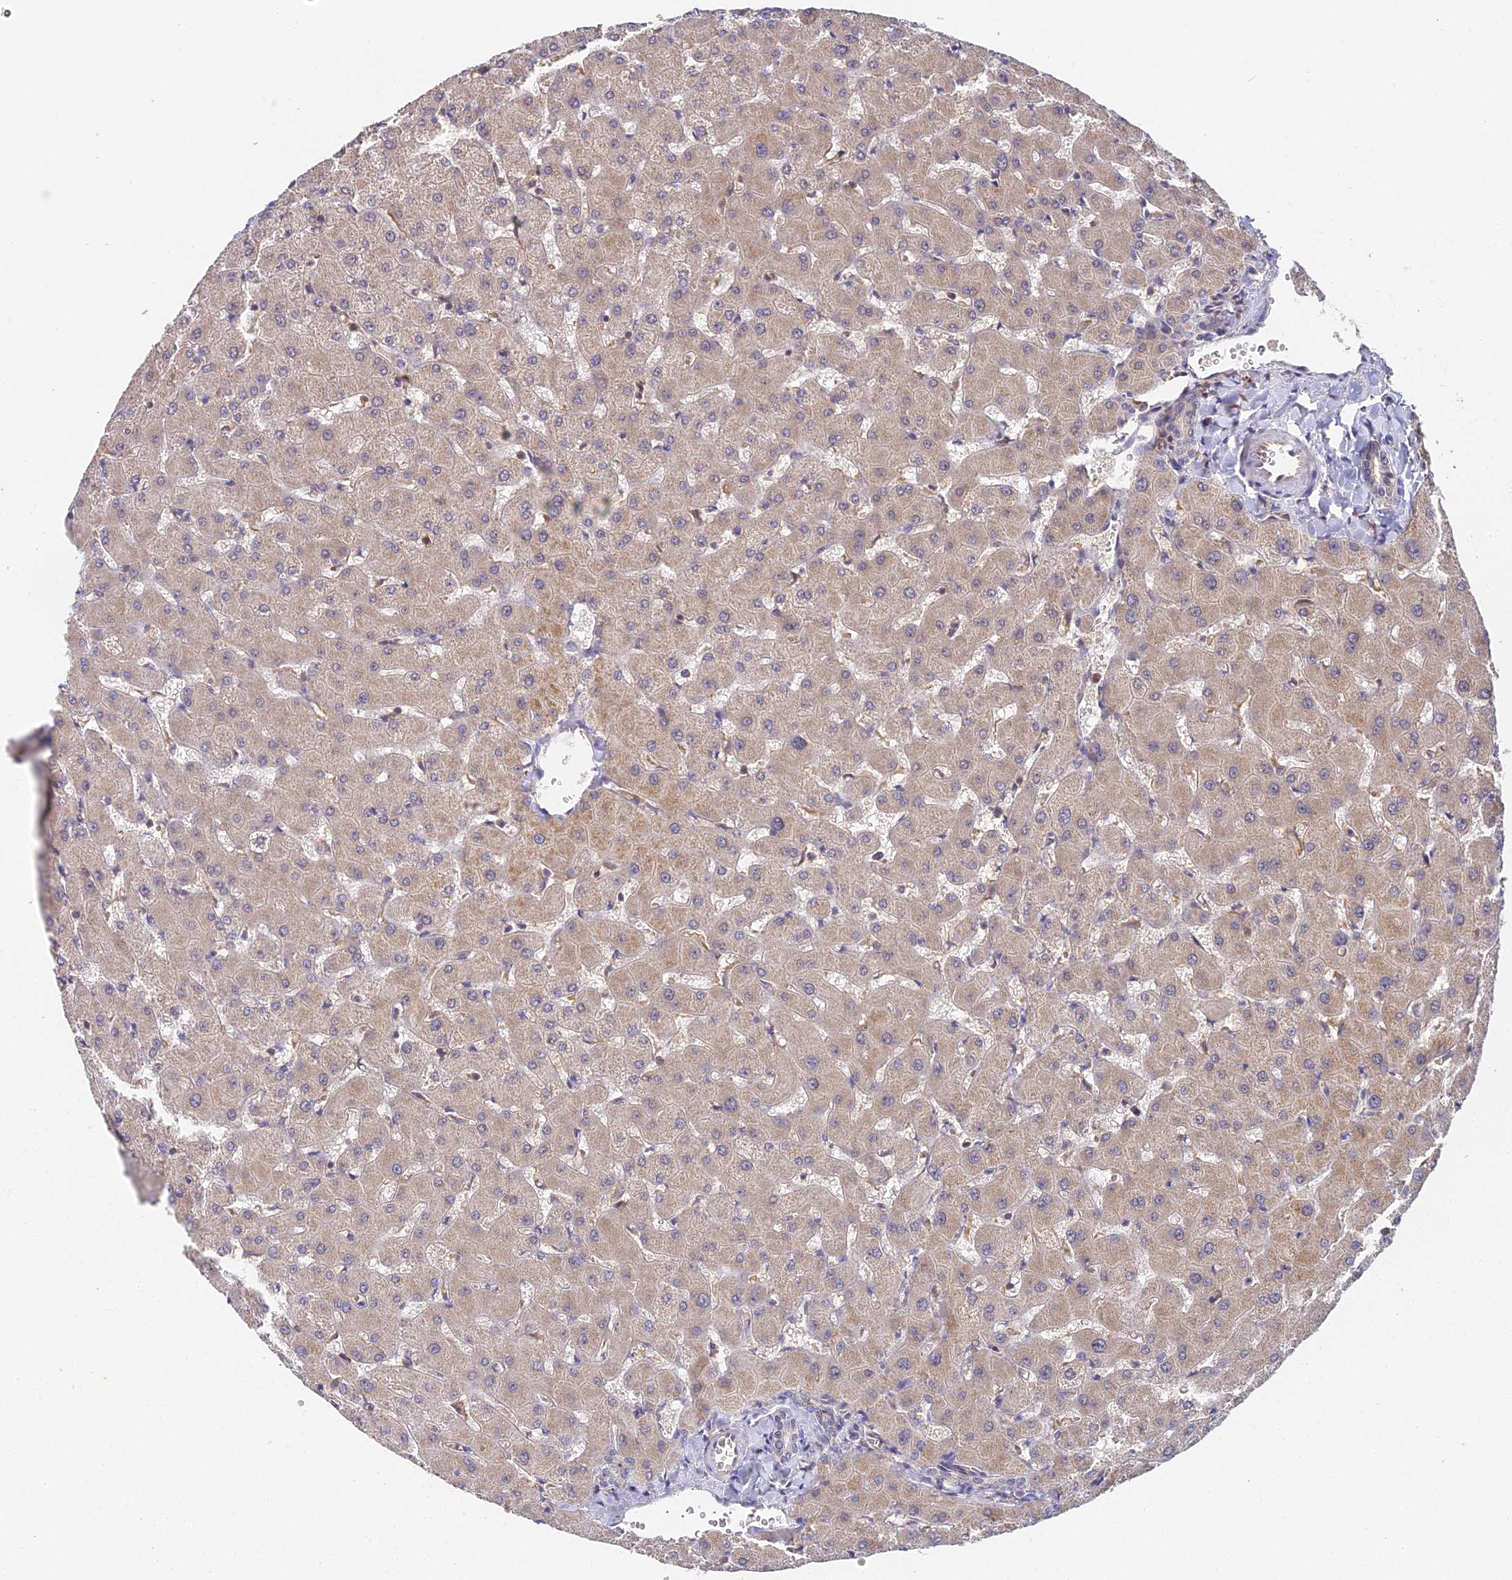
{"staining": {"intensity": "weak", "quantity": "25%-75%", "location": "cytoplasmic/membranous"}, "tissue": "liver", "cell_type": "Cholangiocytes", "image_type": "normal", "snomed": [{"axis": "morphology", "description": "Normal tissue, NOS"}, {"axis": "topography", "description": "Liver"}], "caption": "Liver stained with DAB (3,3'-diaminobenzidine) IHC exhibits low levels of weak cytoplasmic/membranous positivity in about 25%-75% of cholangiocytes.", "gene": "TPRX1", "patient": {"sex": "female", "age": 63}}